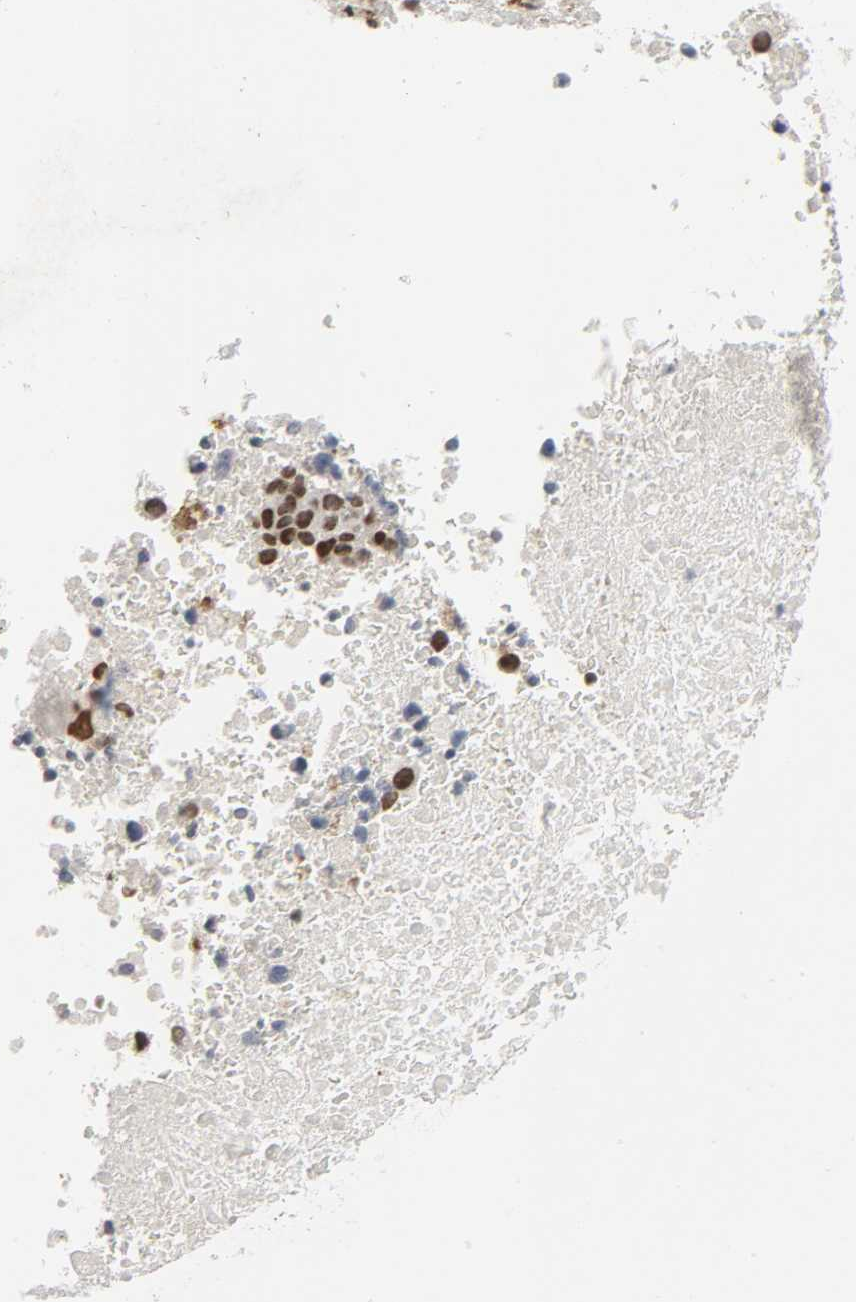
{"staining": {"intensity": "weak", "quantity": ">75%", "location": "nuclear"}, "tissue": "melanoma", "cell_type": "Tumor cells", "image_type": "cancer", "snomed": [{"axis": "morphology", "description": "Malignant melanoma, Metastatic site"}, {"axis": "topography", "description": "Cerebral cortex"}], "caption": "Immunohistochemical staining of human malignant melanoma (metastatic site) exhibits weak nuclear protein positivity in about >75% of tumor cells. Using DAB (3,3'-diaminobenzidine) (brown) and hematoxylin (blue) stains, captured at high magnification using brightfield microscopy.", "gene": "DAZAP1", "patient": {"sex": "female", "age": 52}}